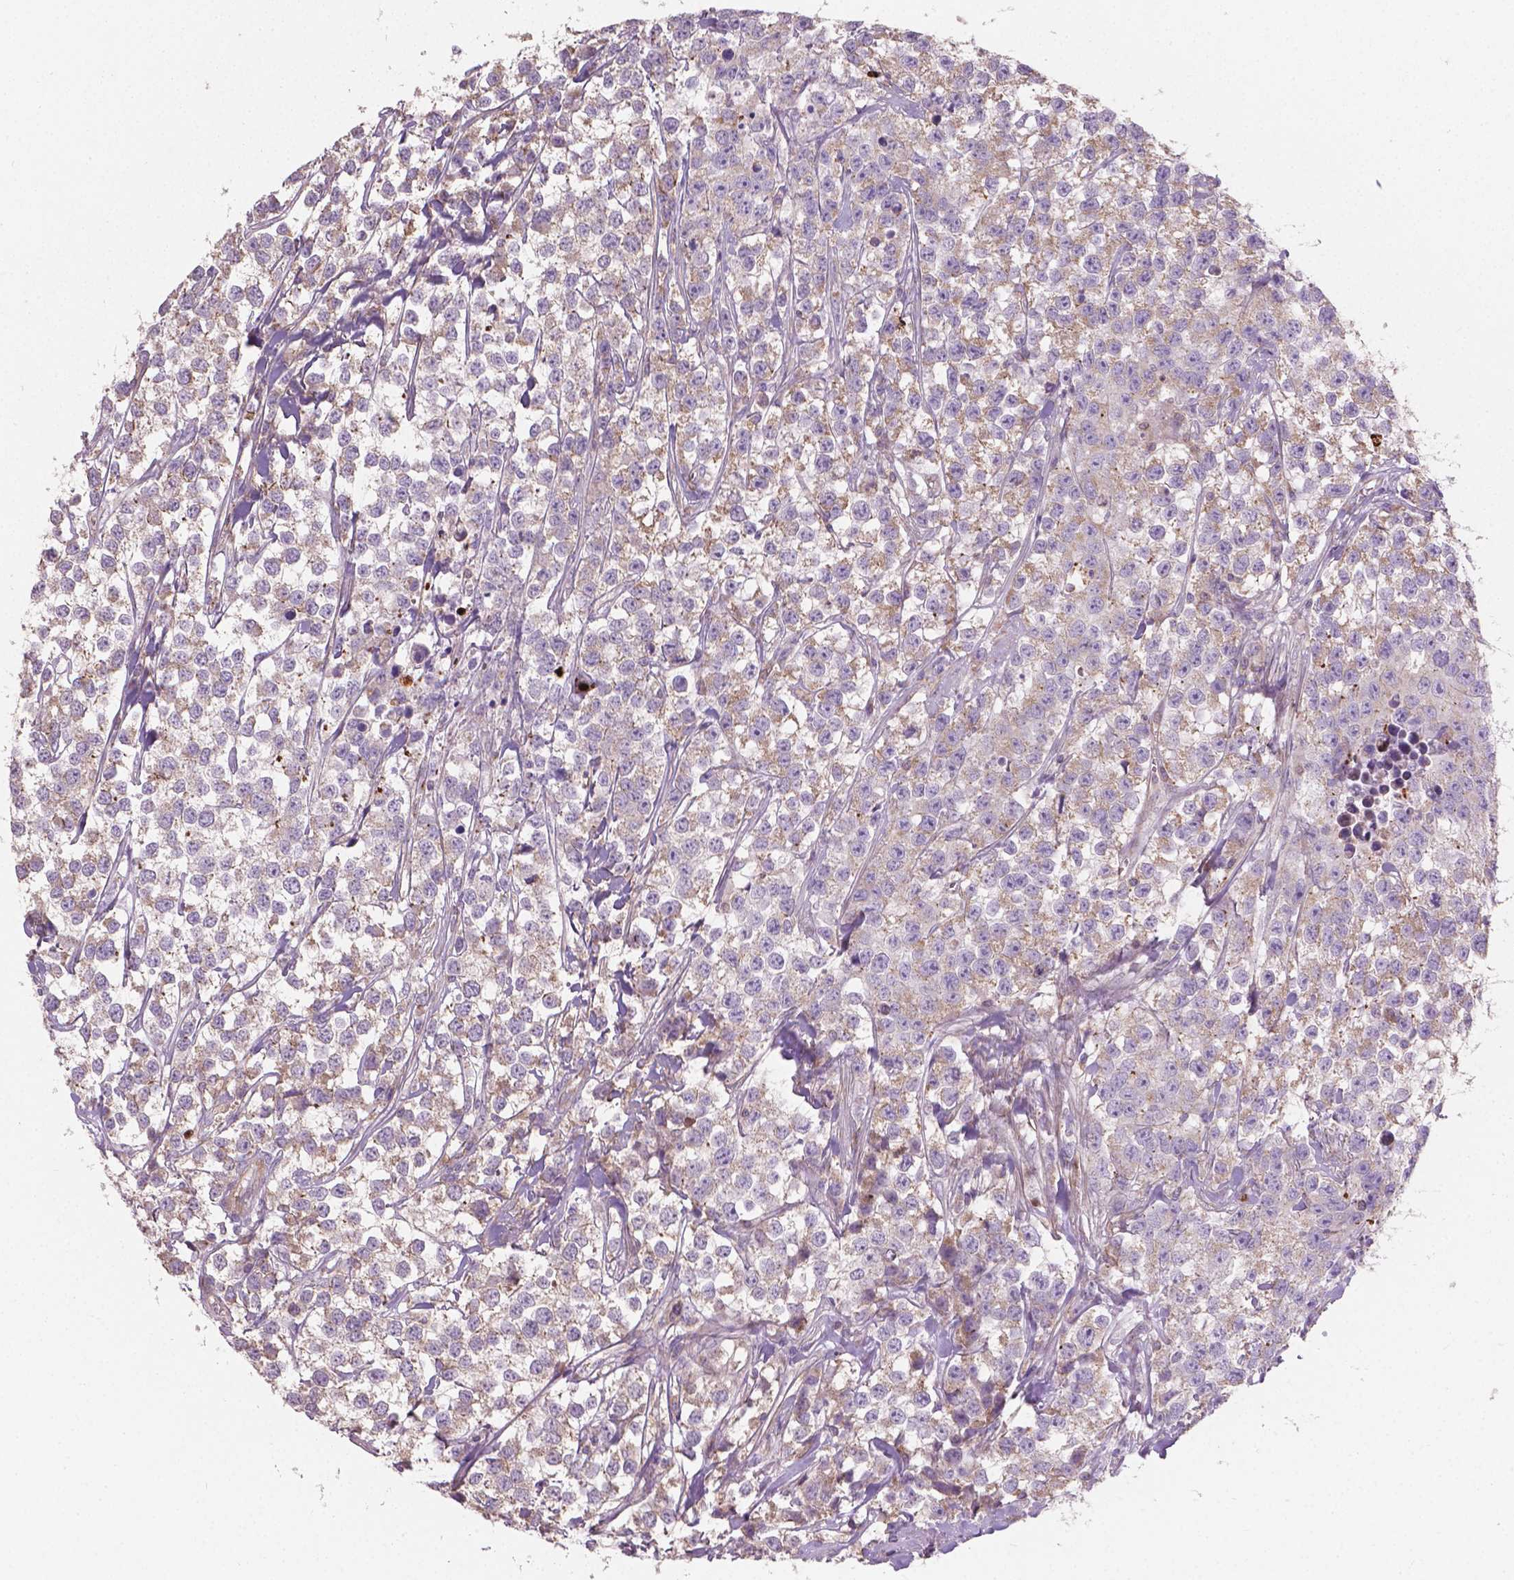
{"staining": {"intensity": "negative", "quantity": "none", "location": "none"}, "tissue": "testis cancer", "cell_type": "Tumor cells", "image_type": "cancer", "snomed": [{"axis": "morphology", "description": "Seminoma, NOS"}, {"axis": "topography", "description": "Testis"}], "caption": "Image shows no protein positivity in tumor cells of seminoma (testis) tissue.", "gene": "TCAF1", "patient": {"sex": "male", "age": 59}}